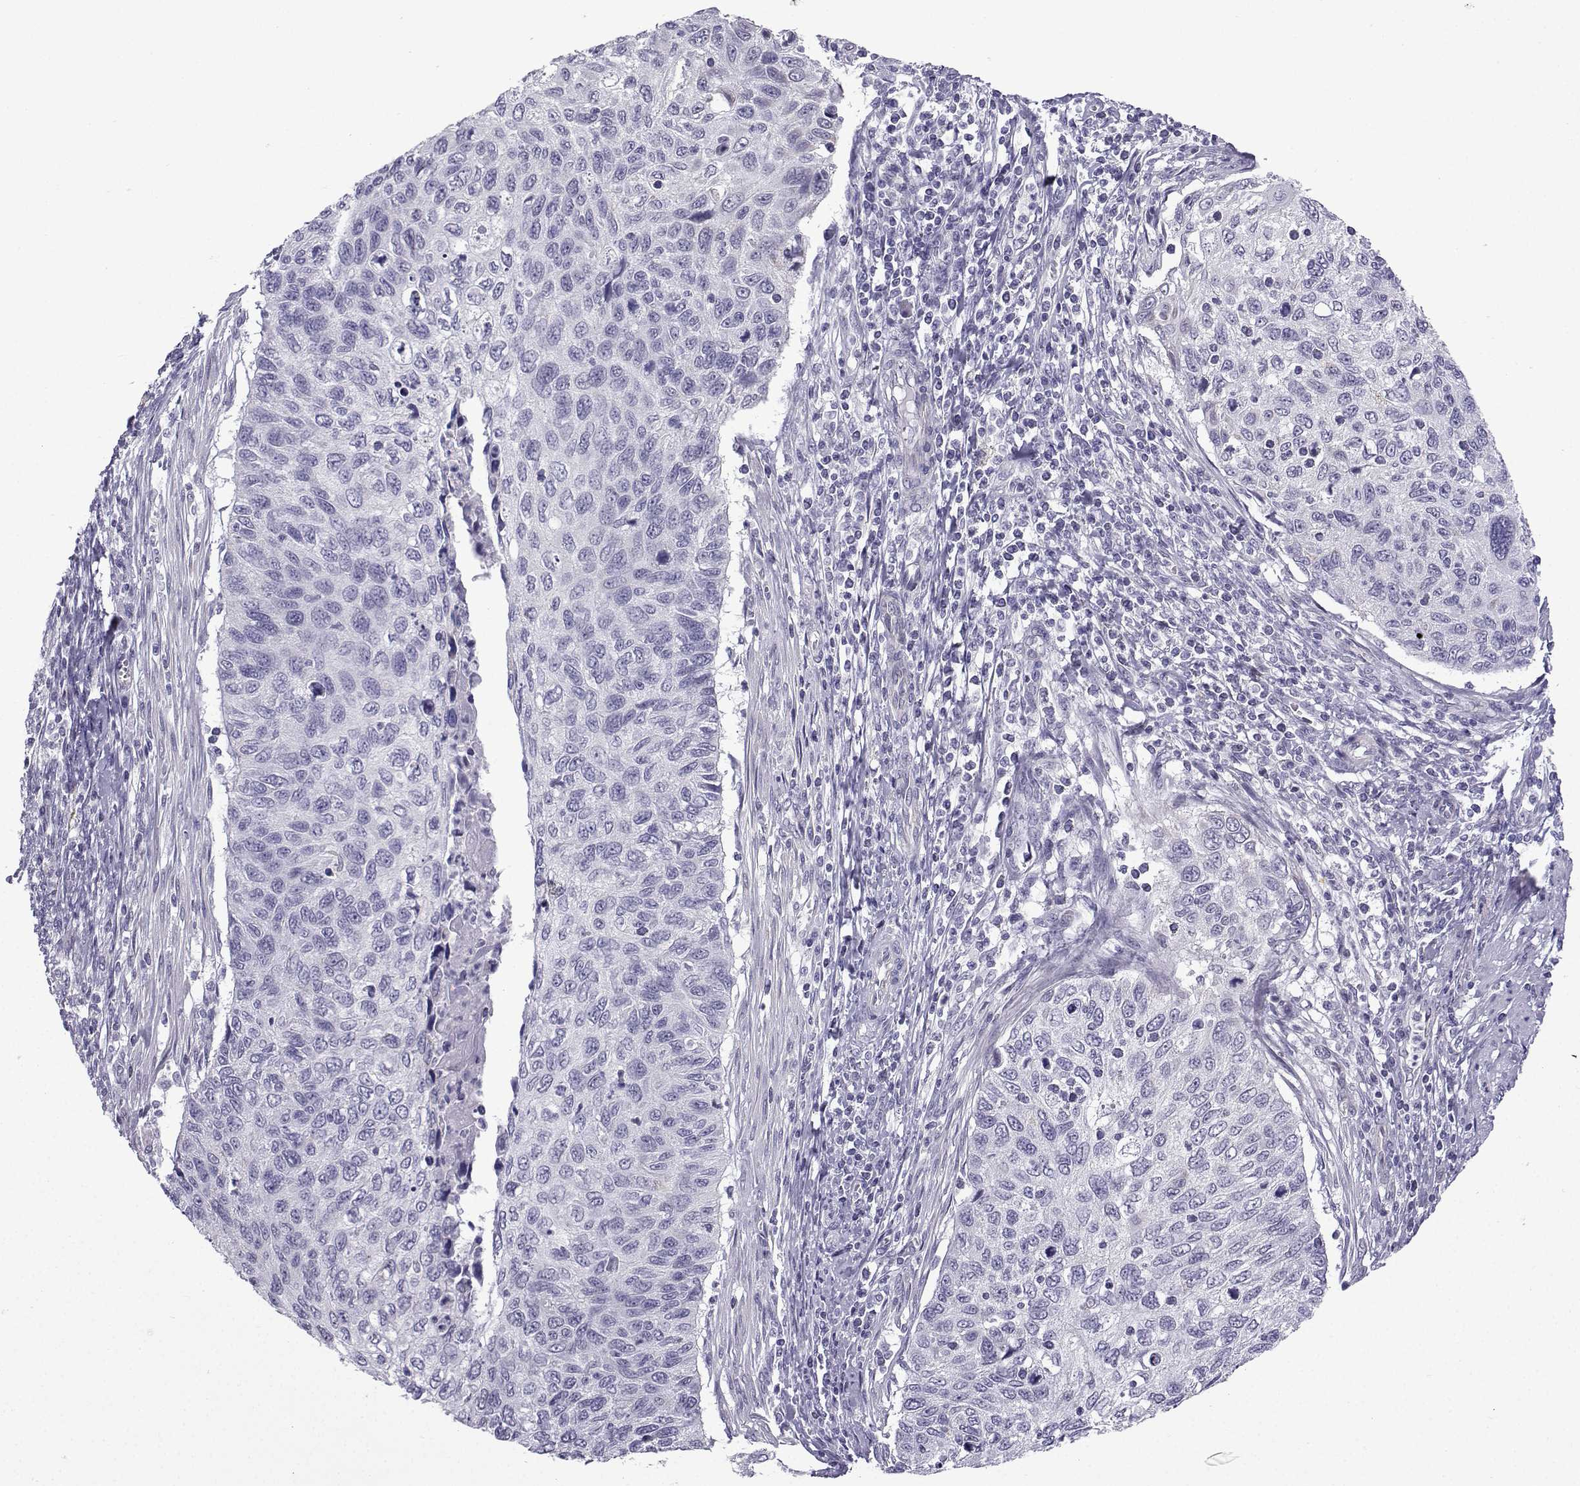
{"staining": {"intensity": "negative", "quantity": "none", "location": "none"}, "tissue": "cervical cancer", "cell_type": "Tumor cells", "image_type": "cancer", "snomed": [{"axis": "morphology", "description": "Squamous cell carcinoma, NOS"}, {"axis": "topography", "description": "Cervix"}], "caption": "Photomicrograph shows no significant protein expression in tumor cells of cervical cancer (squamous cell carcinoma).", "gene": "CFAP53", "patient": {"sex": "female", "age": 70}}